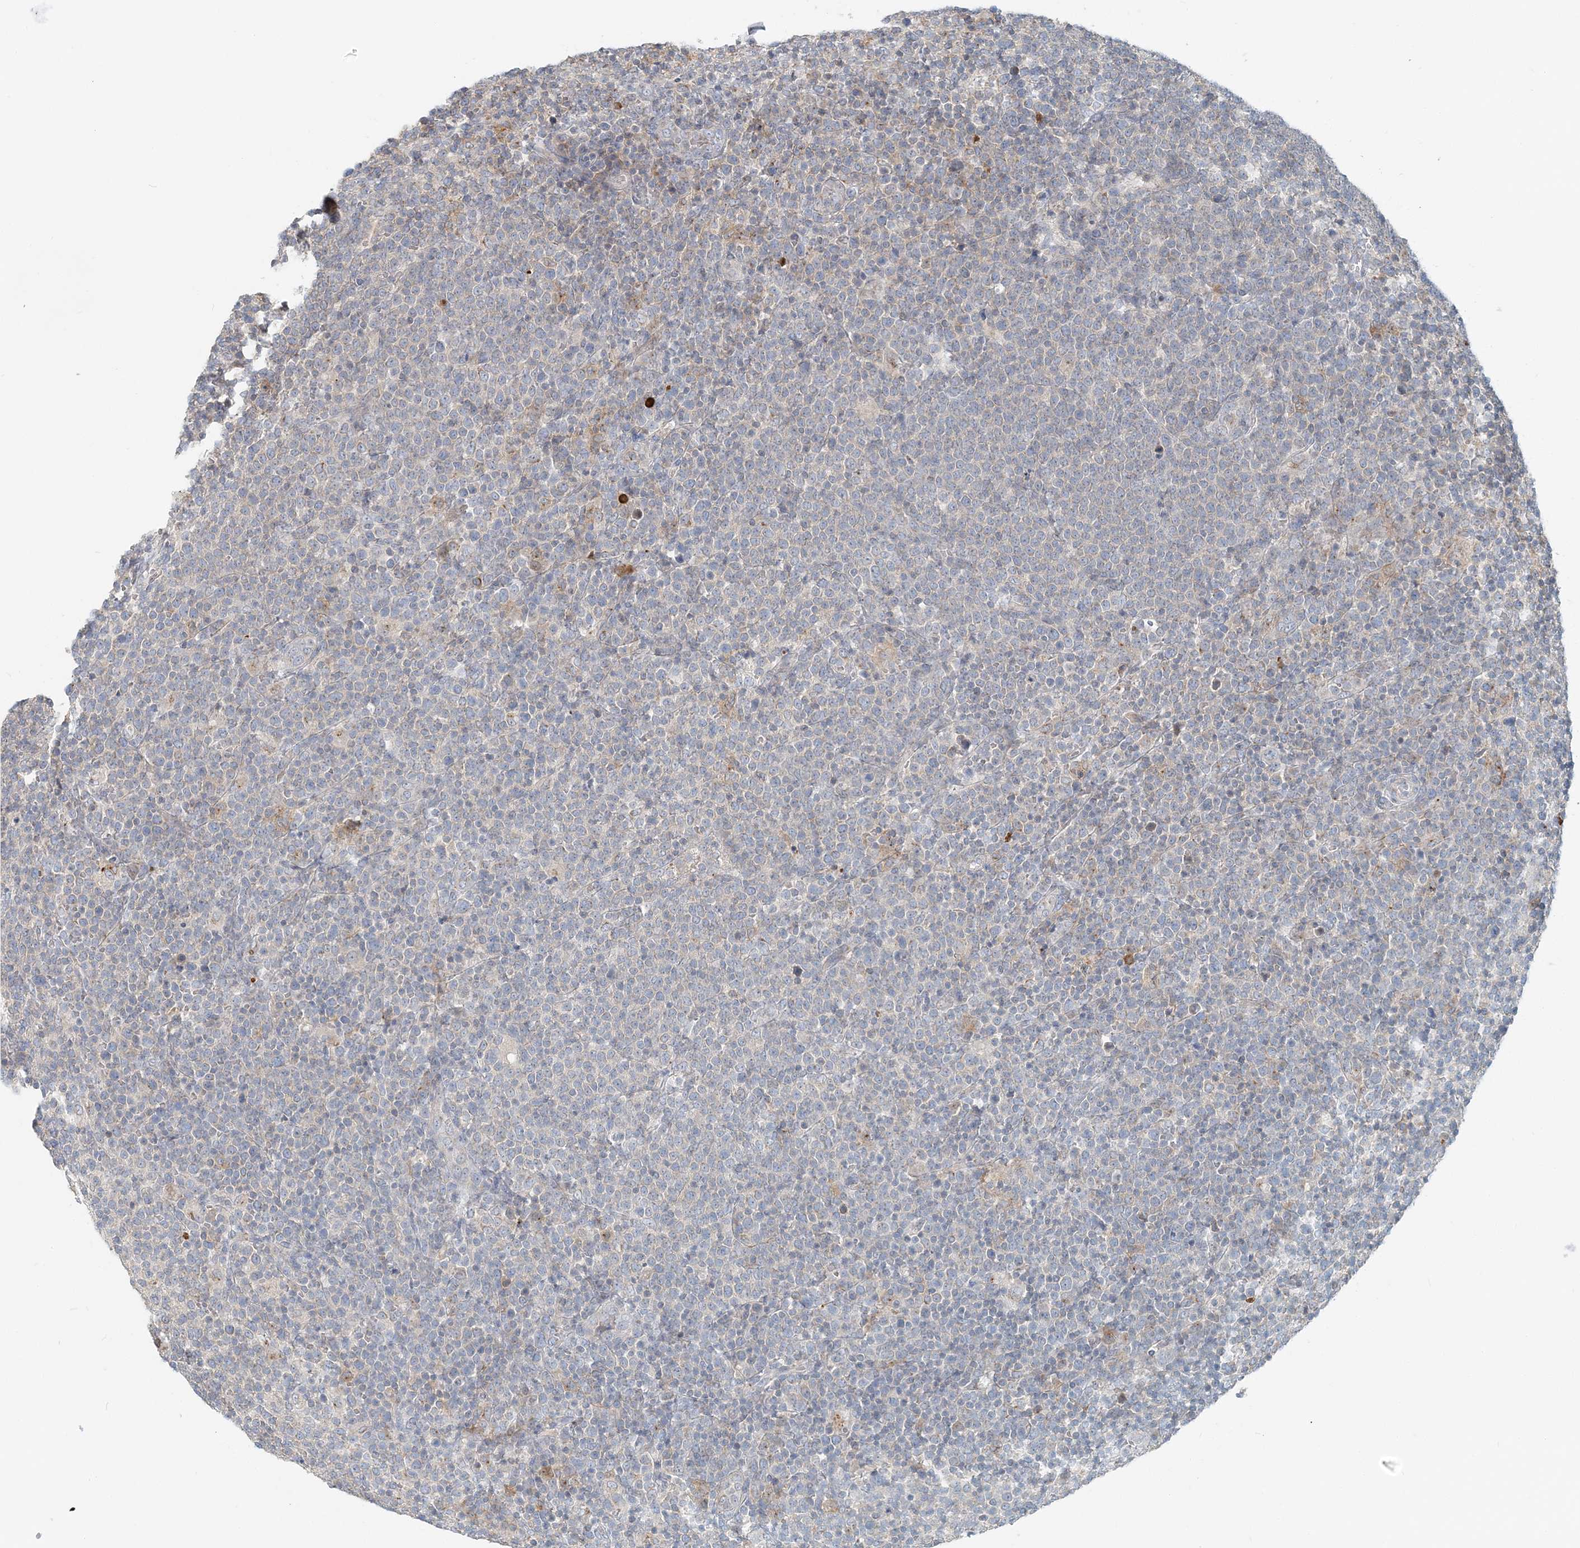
{"staining": {"intensity": "negative", "quantity": "none", "location": "none"}, "tissue": "lymphoma", "cell_type": "Tumor cells", "image_type": "cancer", "snomed": [{"axis": "morphology", "description": "Malignant lymphoma, non-Hodgkin's type, High grade"}, {"axis": "topography", "description": "Lymph node"}], "caption": "There is no significant staining in tumor cells of malignant lymphoma, non-Hodgkin's type (high-grade).", "gene": "NAA11", "patient": {"sex": "male", "age": 61}}